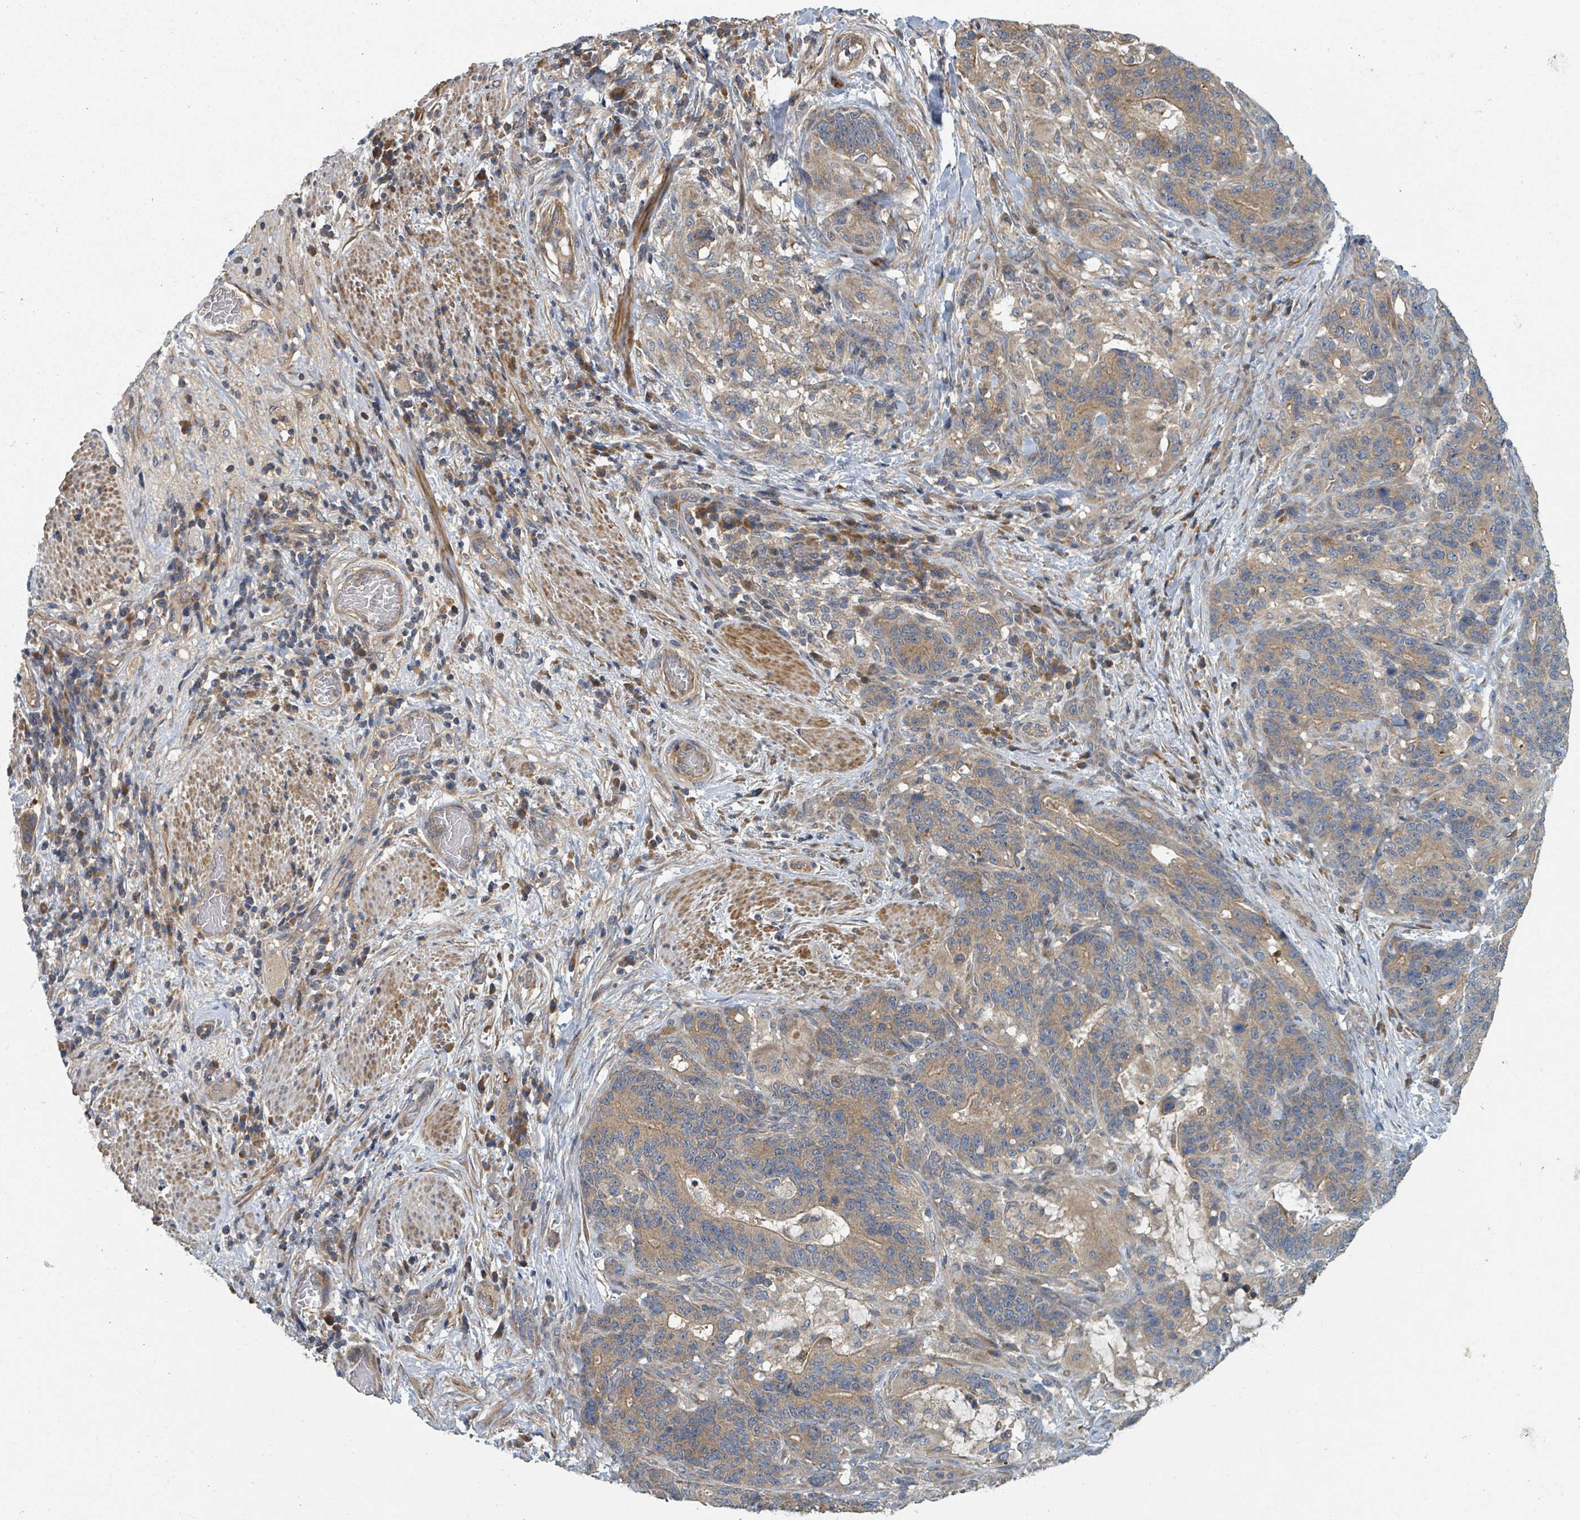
{"staining": {"intensity": "moderate", "quantity": "25%-75%", "location": "cytoplasmic/membranous"}, "tissue": "stomach cancer", "cell_type": "Tumor cells", "image_type": "cancer", "snomed": [{"axis": "morphology", "description": "Normal tissue, NOS"}, {"axis": "morphology", "description": "Adenocarcinoma, NOS"}, {"axis": "topography", "description": "Stomach"}], "caption": "High-power microscopy captured an immunohistochemistry (IHC) photomicrograph of stomach cancer (adenocarcinoma), revealing moderate cytoplasmic/membranous expression in approximately 25%-75% of tumor cells.", "gene": "DPM1", "patient": {"sex": "female", "age": 64}}